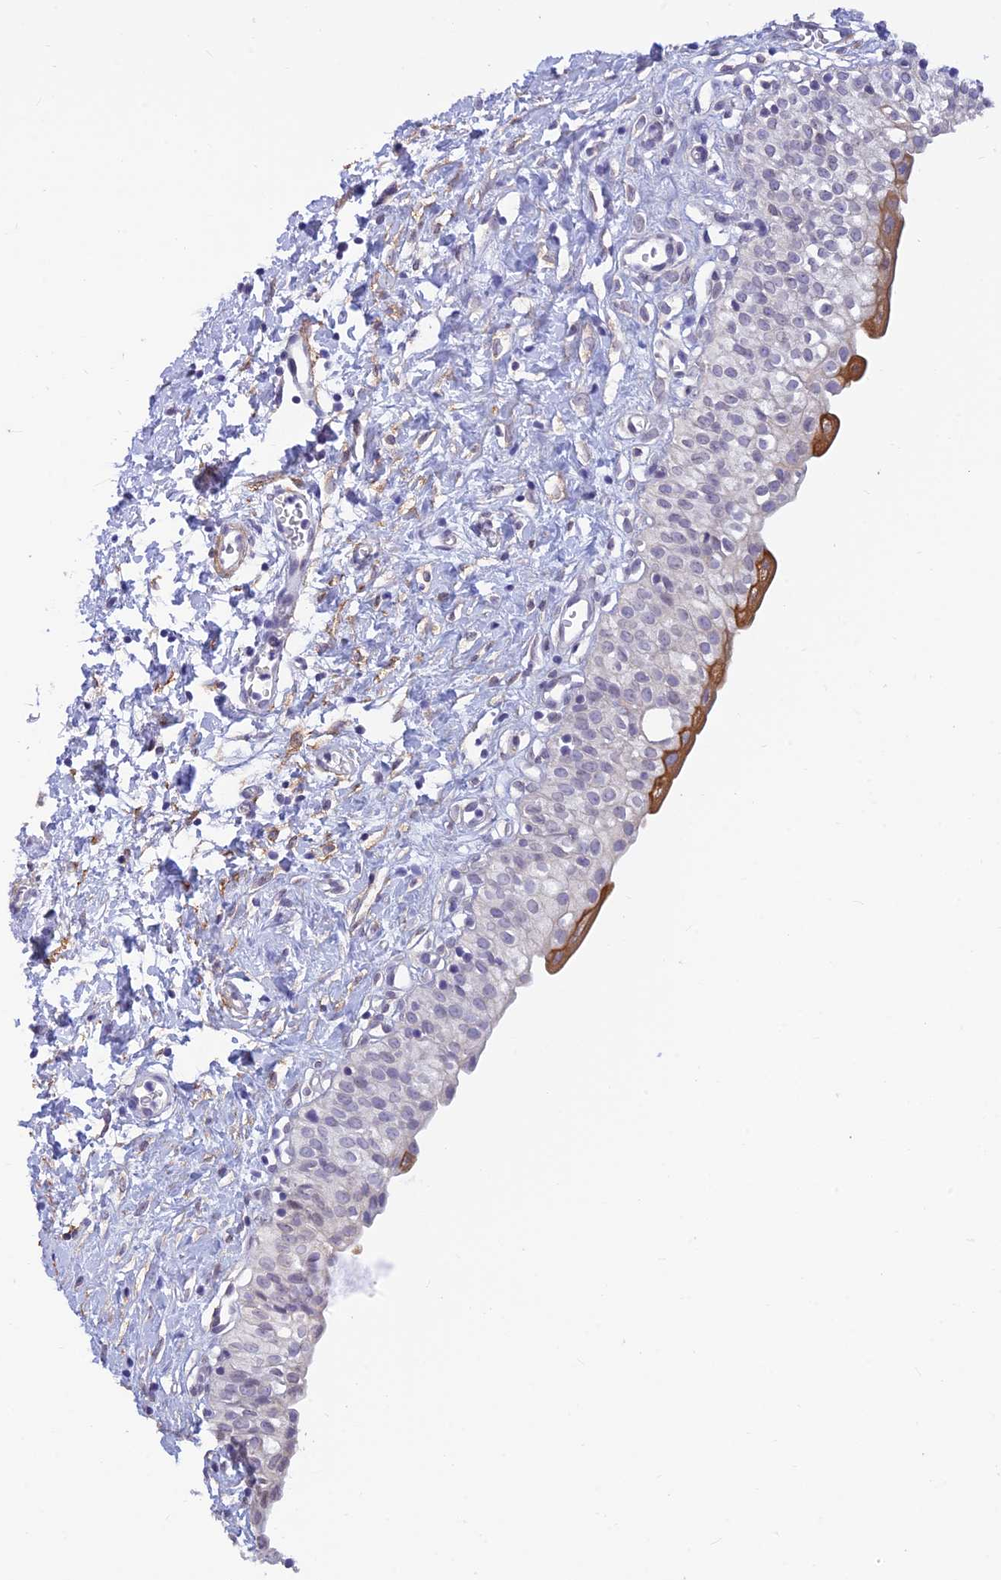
{"staining": {"intensity": "strong", "quantity": "<25%", "location": "cytoplasmic/membranous"}, "tissue": "urinary bladder", "cell_type": "Urothelial cells", "image_type": "normal", "snomed": [{"axis": "morphology", "description": "Normal tissue, NOS"}, {"axis": "topography", "description": "Urinary bladder"}], "caption": "DAB (3,3'-diaminobenzidine) immunohistochemical staining of unremarkable urinary bladder reveals strong cytoplasmic/membranous protein staining in approximately <25% of urothelial cells.", "gene": "ALDH1L2", "patient": {"sex": "male", "age": 51}}